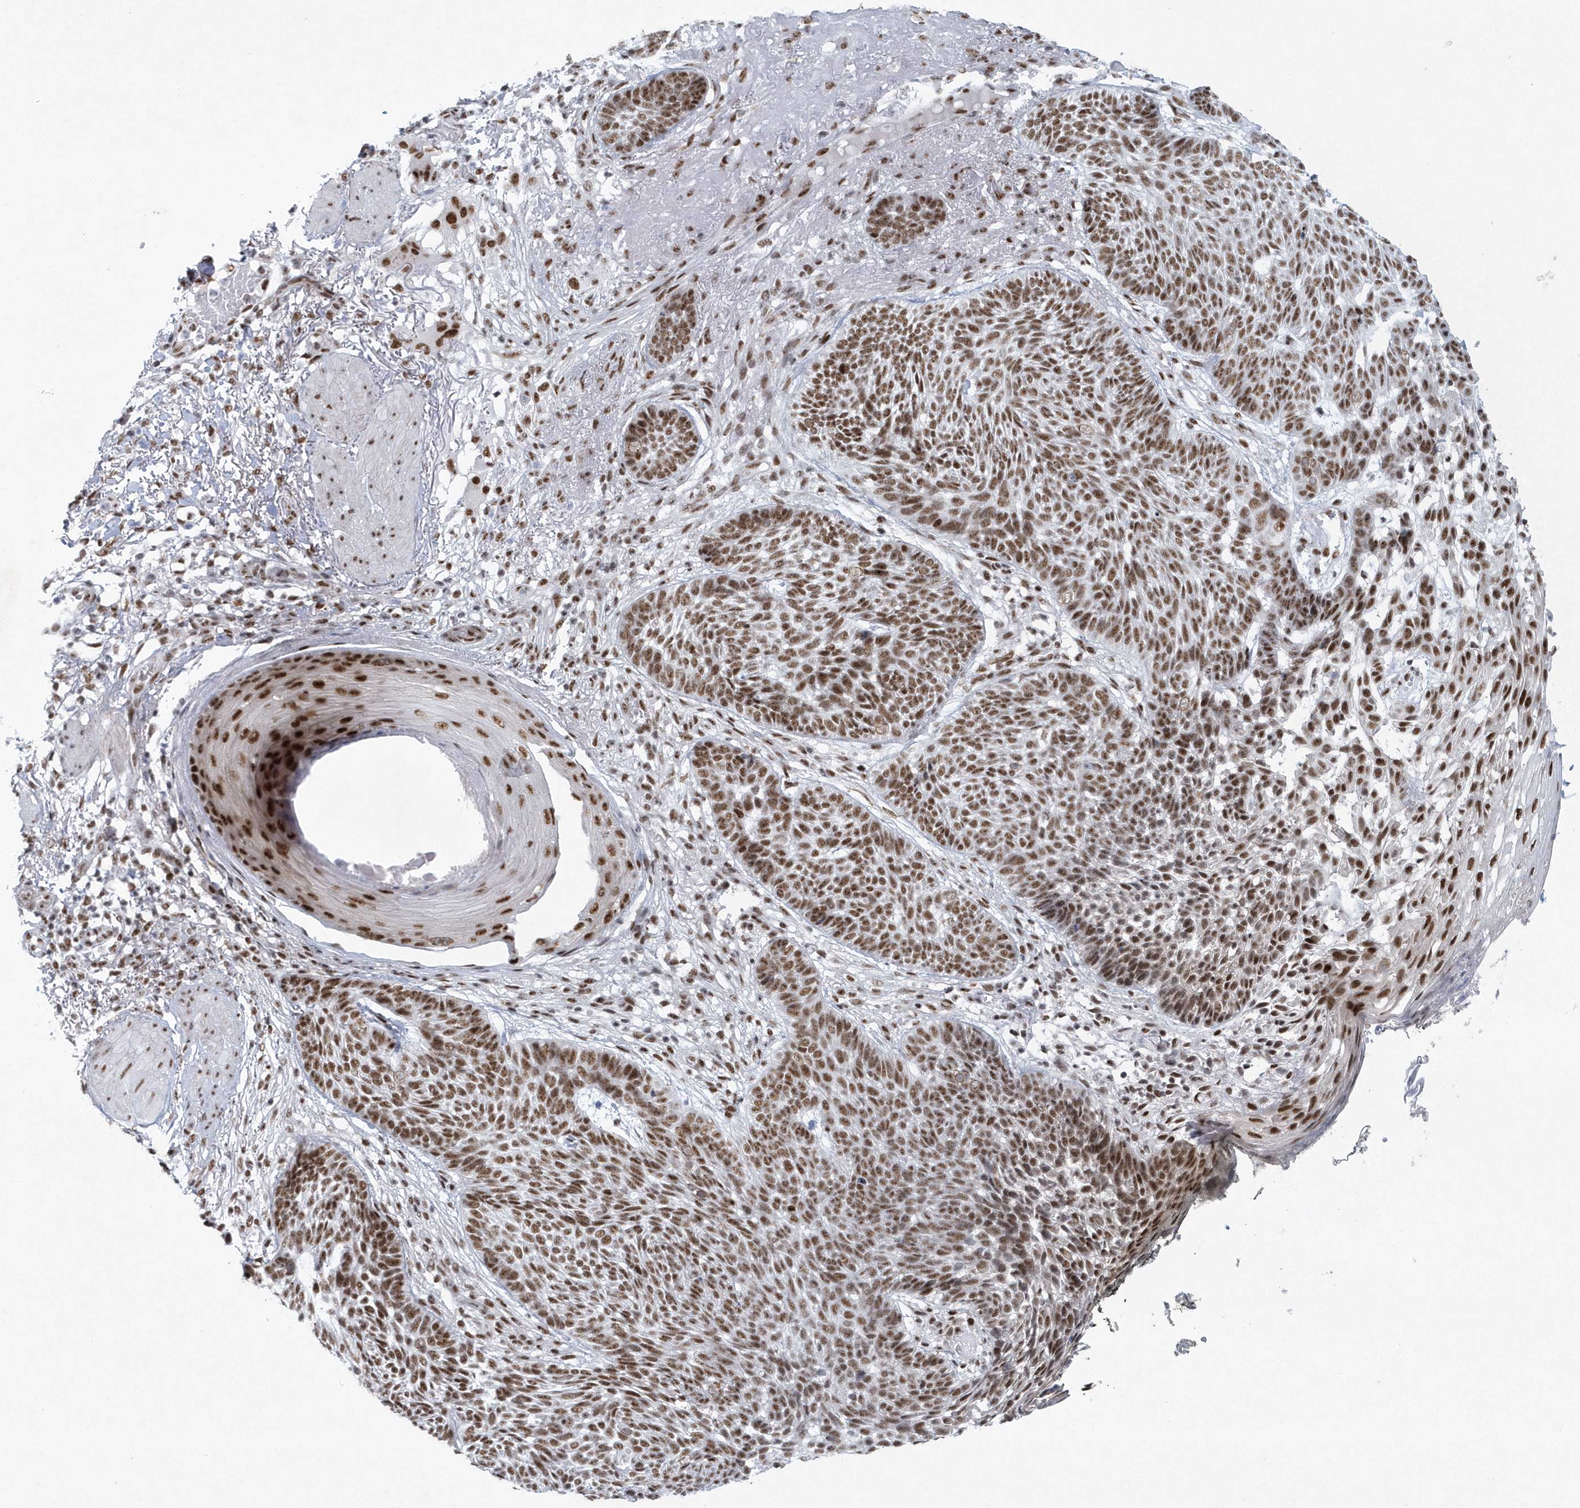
{"staining": {"intensity": "moderate", "quantity": ">75%", "location": "nuclear"}, "tissue": "skin cancer", "cell_type": "Tumor cells", "image_type": "cancer", "snomed": [{"axis": "morphology", "description": "Normal tissue, NOS"}, {"axis": "morphology", "description": "Basal cell carcinoma"}, {"axis": "topography", "description": "Skin"}], "caption": "Tumor cells exhibit medium levels of moderate nuclear expression in about >75% of cells in human skin basal cell carcinoma.", "gene": "DCLRE1A", "patient": {"sex": "male", "age": 64}}